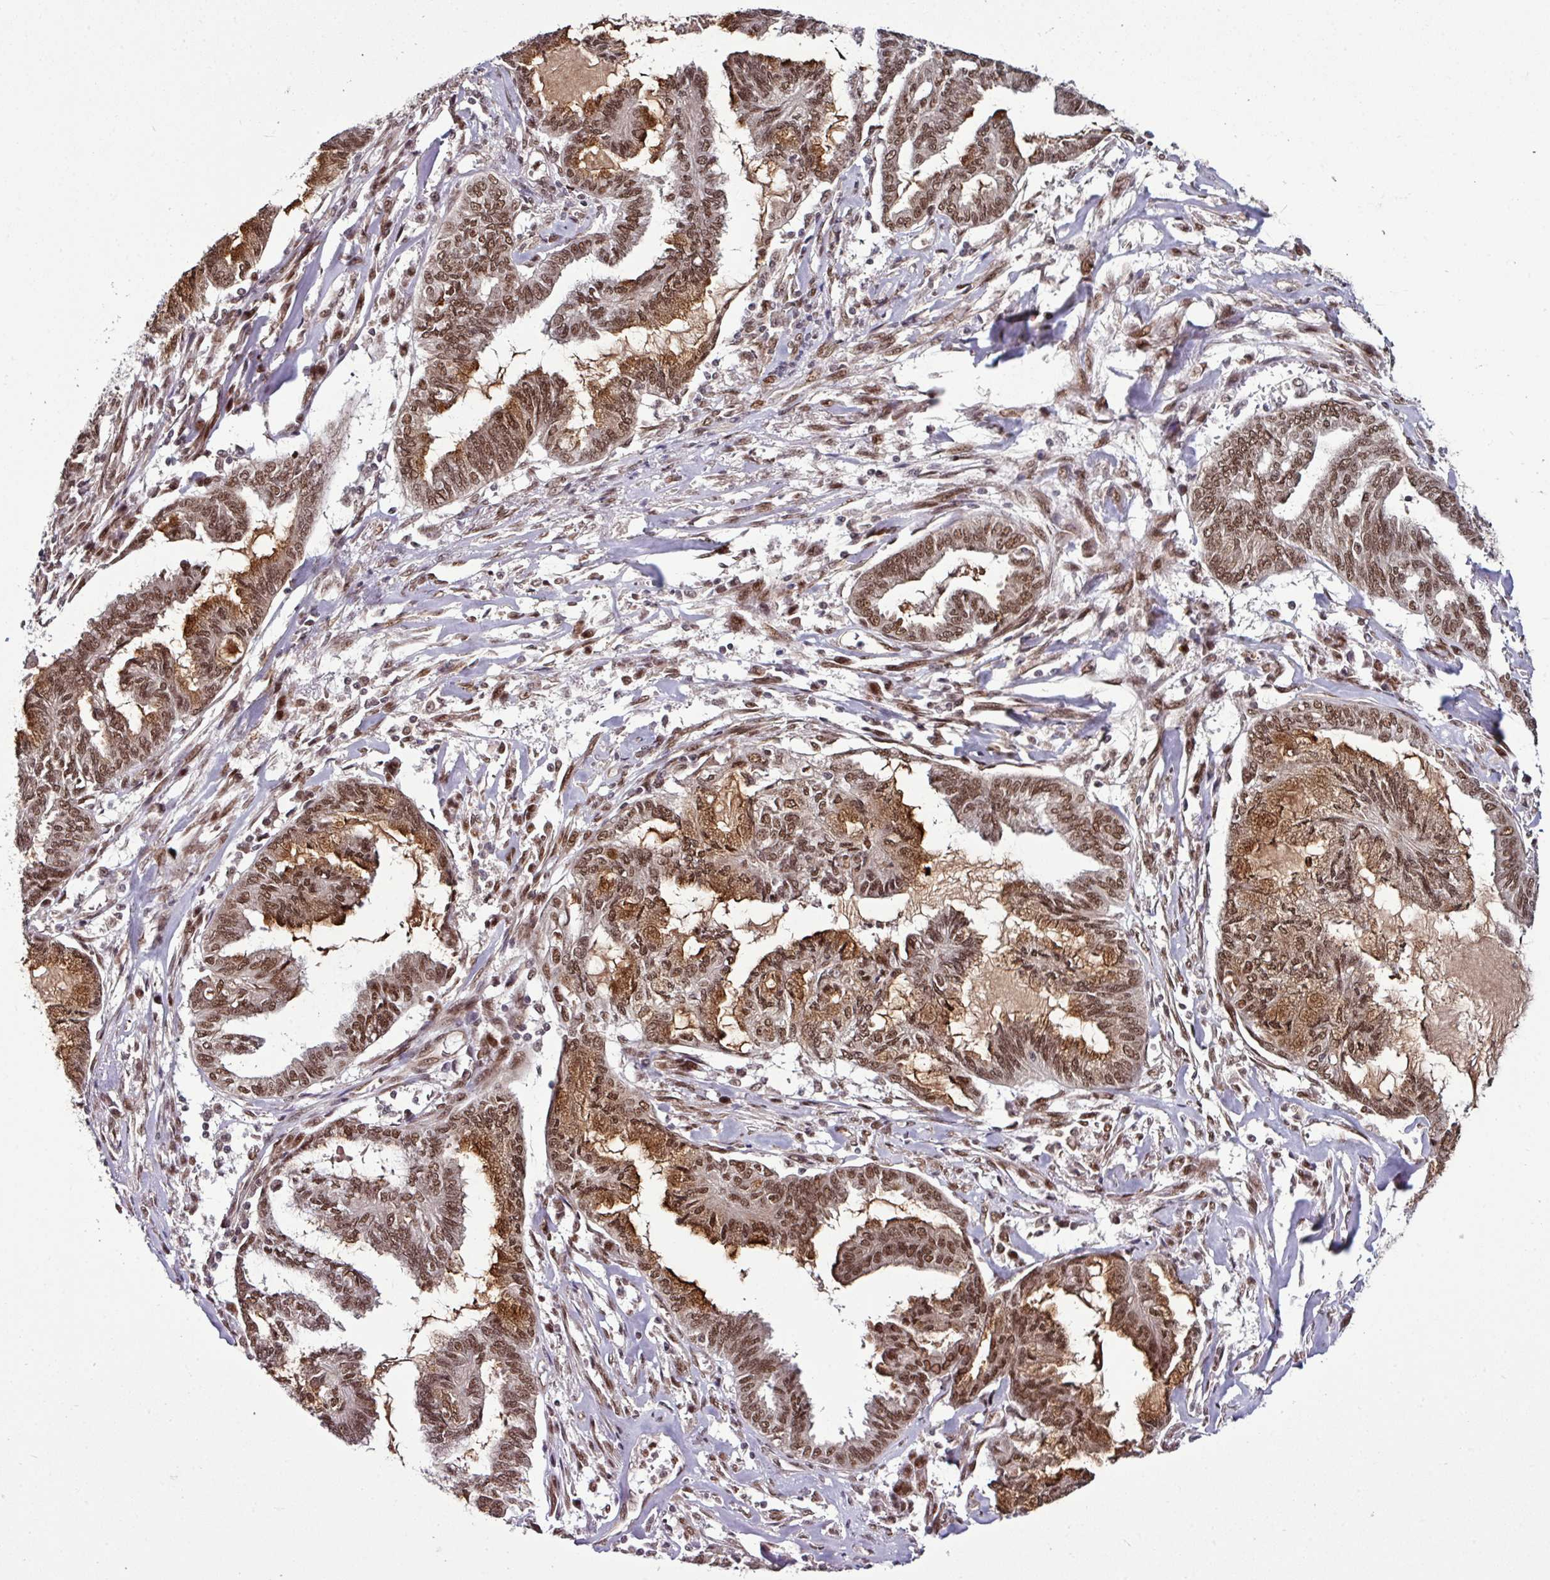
{"staining": {"intensity": "moderate", "quantity": ">75%", "location": "cytoplasmic/membranous,nuclear"}, "tissue": "endometrial cancer", "cell_type": "Tumor cells", "image_type": "cancer", "snomed": [{"axis": "morphology", "description": "Adenocarcinoma, NOS"}, {"axis": "topography", "description": "Endometrium"}], "caption": "About >75% of tumor cells in endometrial adenocarcinoma demonstrate moderate cytoplasmic/membranous and nuclear protein positivity as visualized by brown immunohistochemical staining.", "gene": "MORF4L2", "patient": {"sex": "female", "age": 86}}